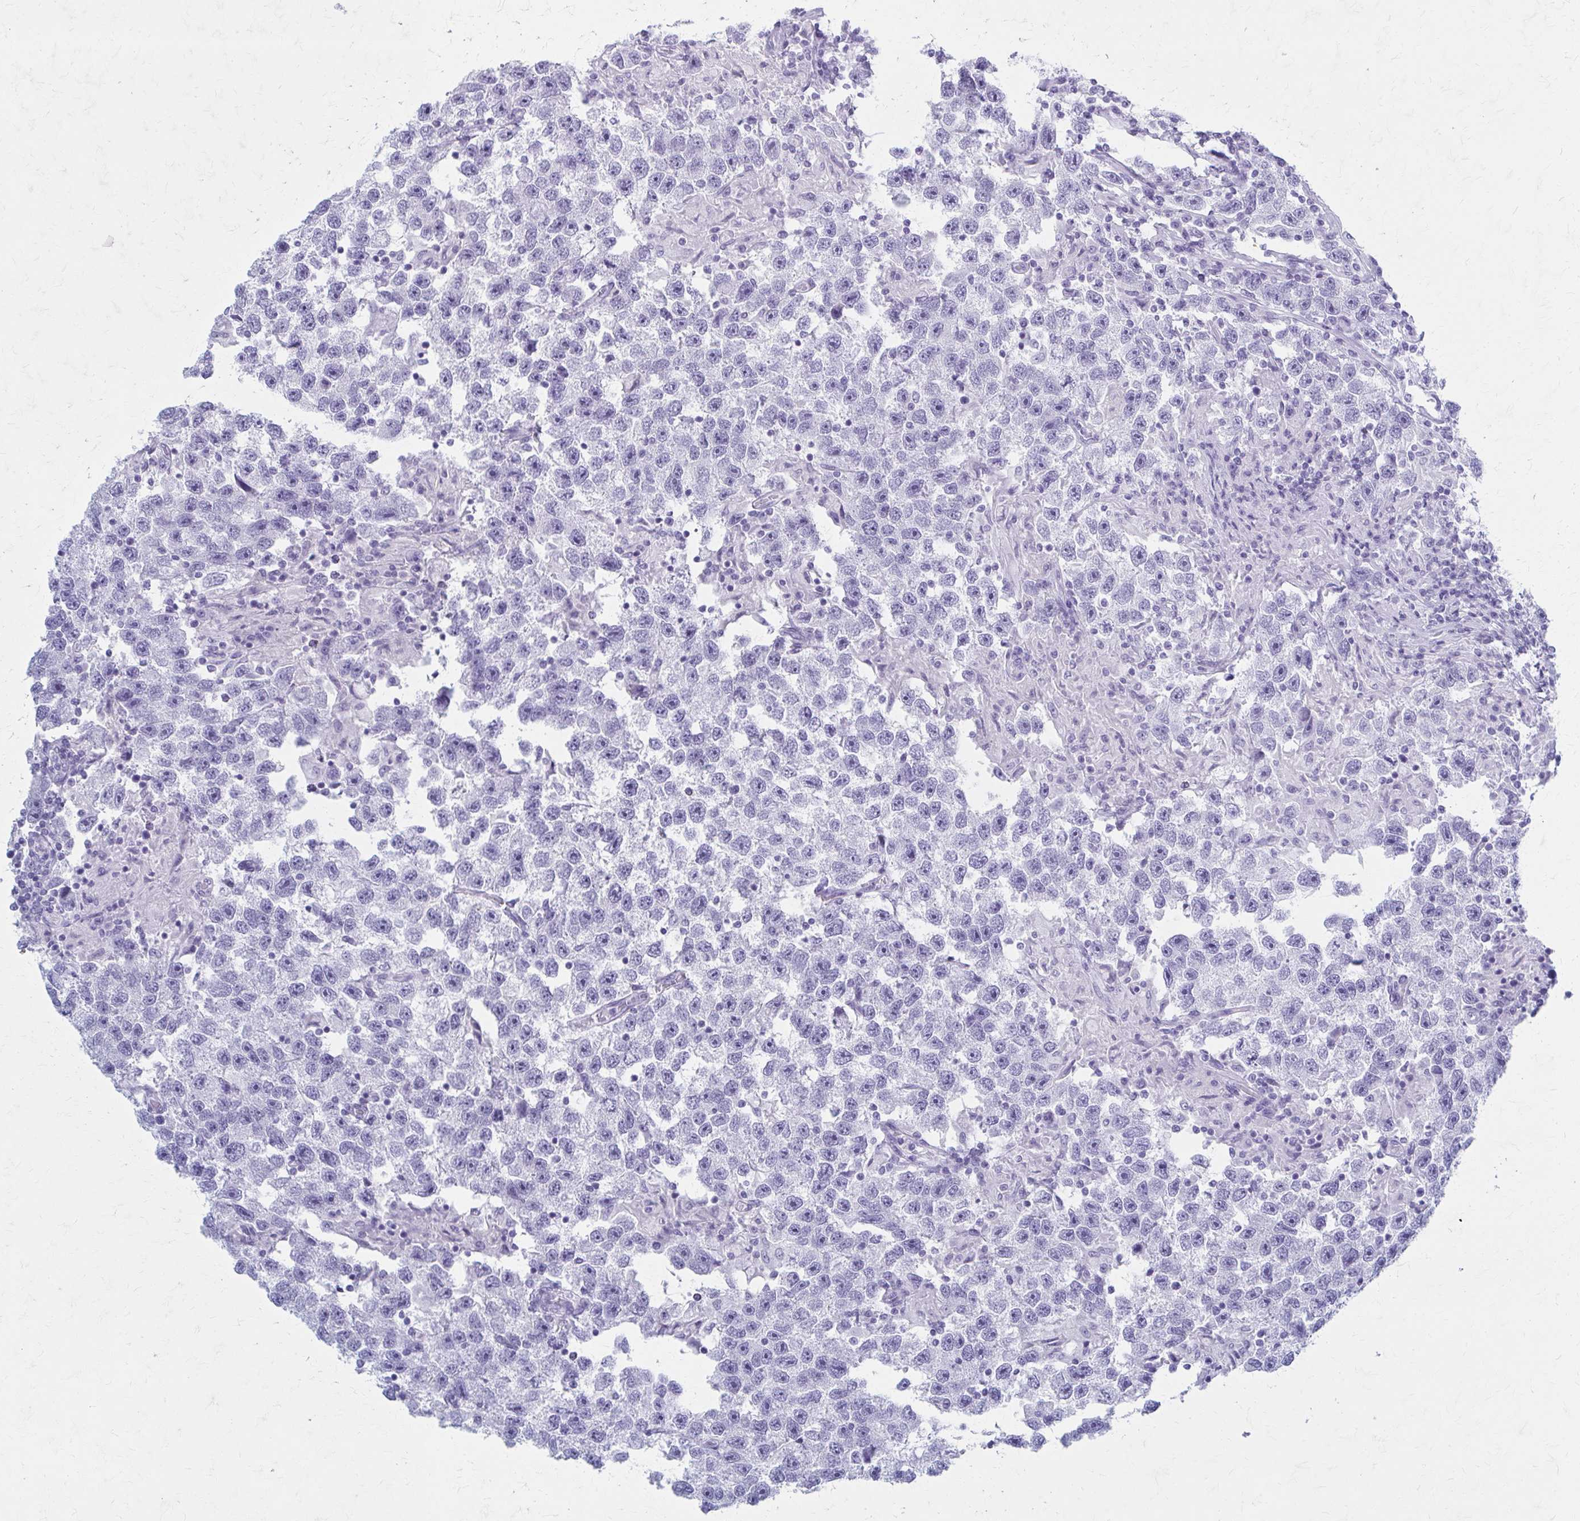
{"staining": {"intensity": "negative", "quantity": "none", "location": "none"}, "tissue": "testis cancer", "cell_type": "Tumor cells", "image_type": "cancer", "snomed": [{"axis": "morphology", "description": "Seminoma, NOS"}, {"axis": "topography", "description": "Testis"}], "caption": "Protein analysis of testis seminoma reveals no significant expression in tumor cells.", "gene": "CELF5", "patient": {"sex": "male", "age": 26}}